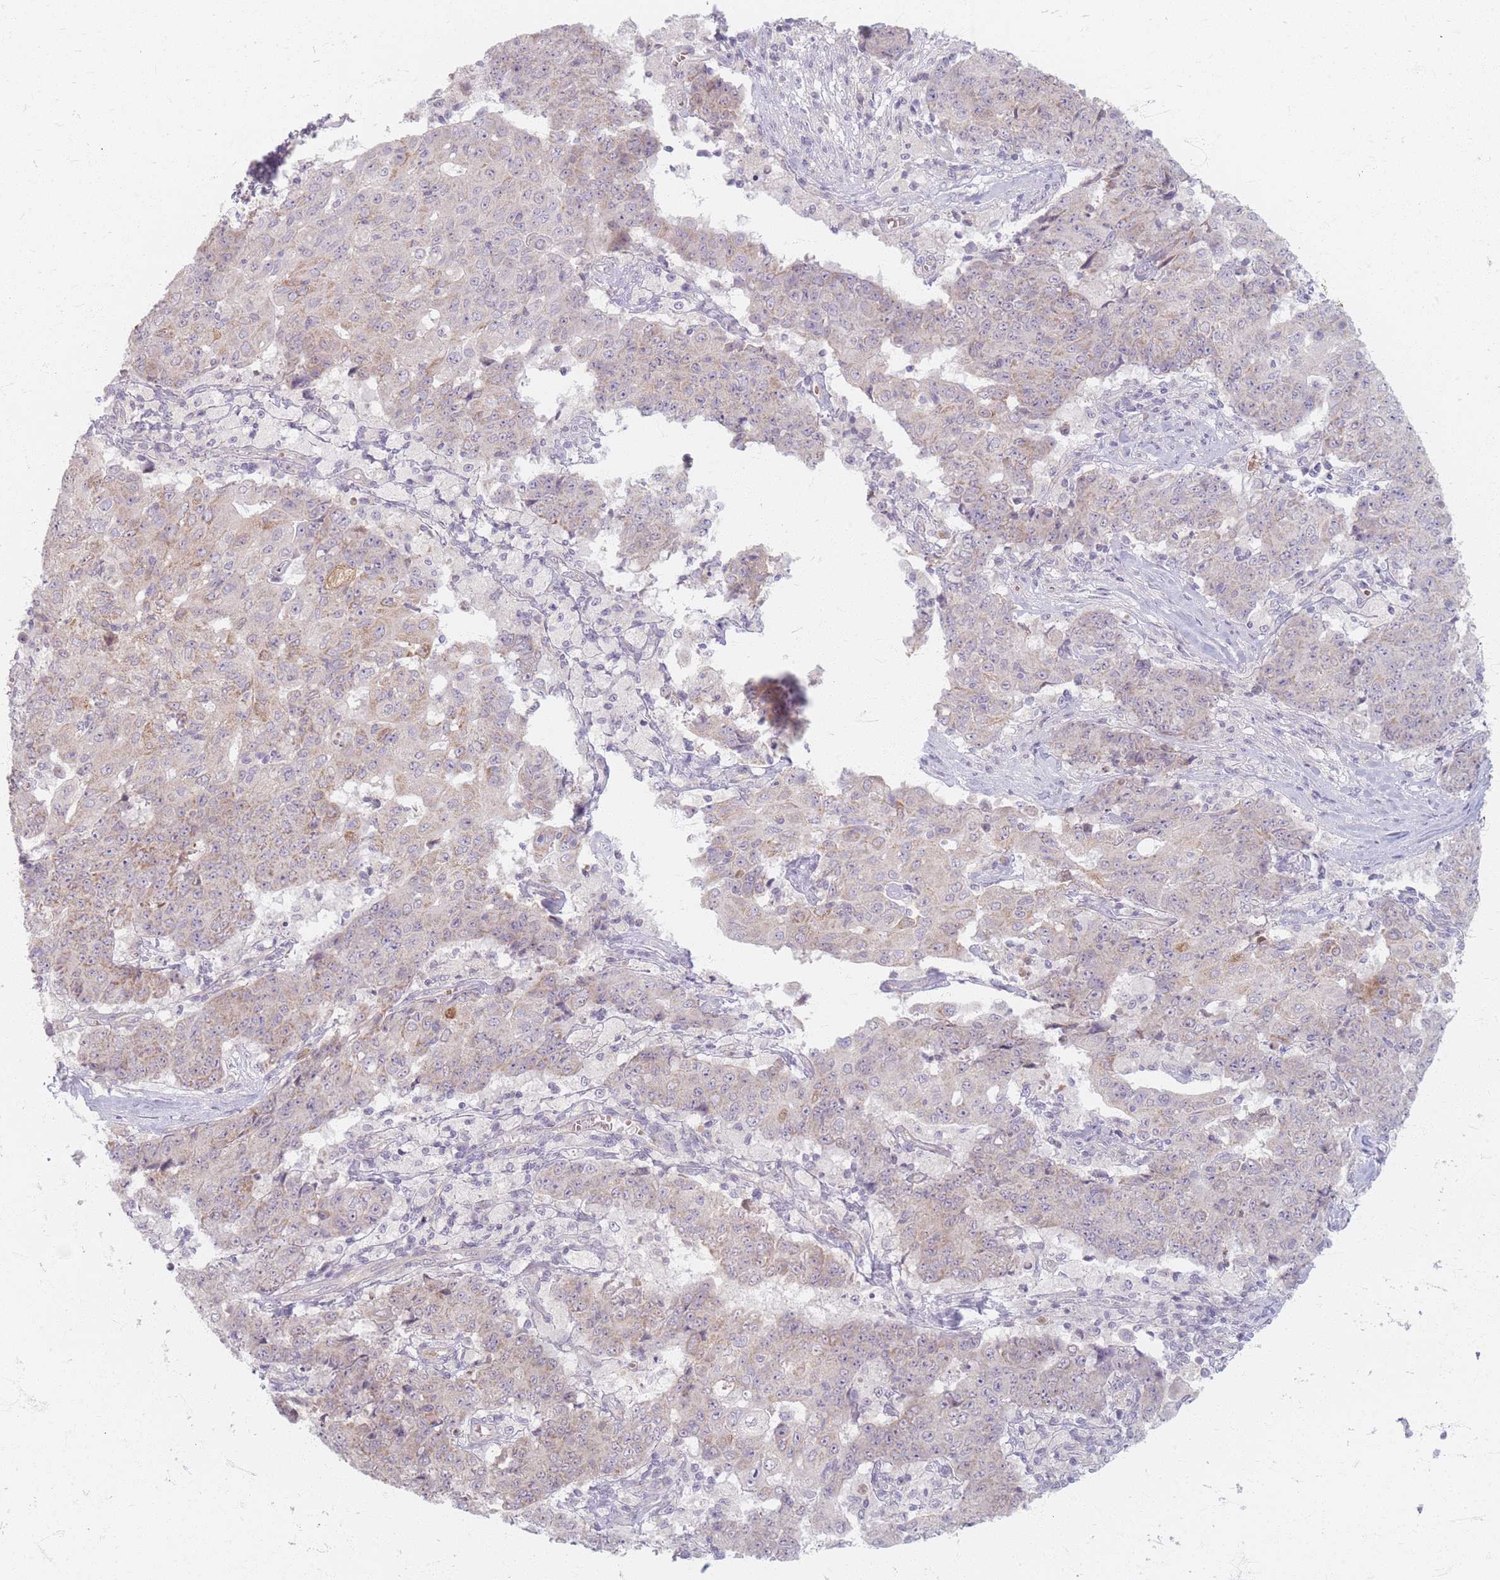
{"staining": {"intensity": "weak", "quantity": "25%-75%", "location": "cytoplasmic/membranous"}, "tissue": "ovarian cancer", "cell_type": "Tumor cells", "image_type": "cancer", "snomed": [{"axis": "morphology", "description": "Carcinoma, endometroid"}, {"axis": "topography", "description": "Ovary"}], "caption": "Ovarian endometroid carcinoma was stained to show a protein in brown. There is low levels of weak cytoplasmic/membranous staining in approximately 25%-75% of tumor cells. (Stains: DAB in brown, nuclei in blue, Microscopy: brightfield microscopy at high magnification).", "gene": "CHCHD7", "patient": {"sex": "female", "age": 42}}